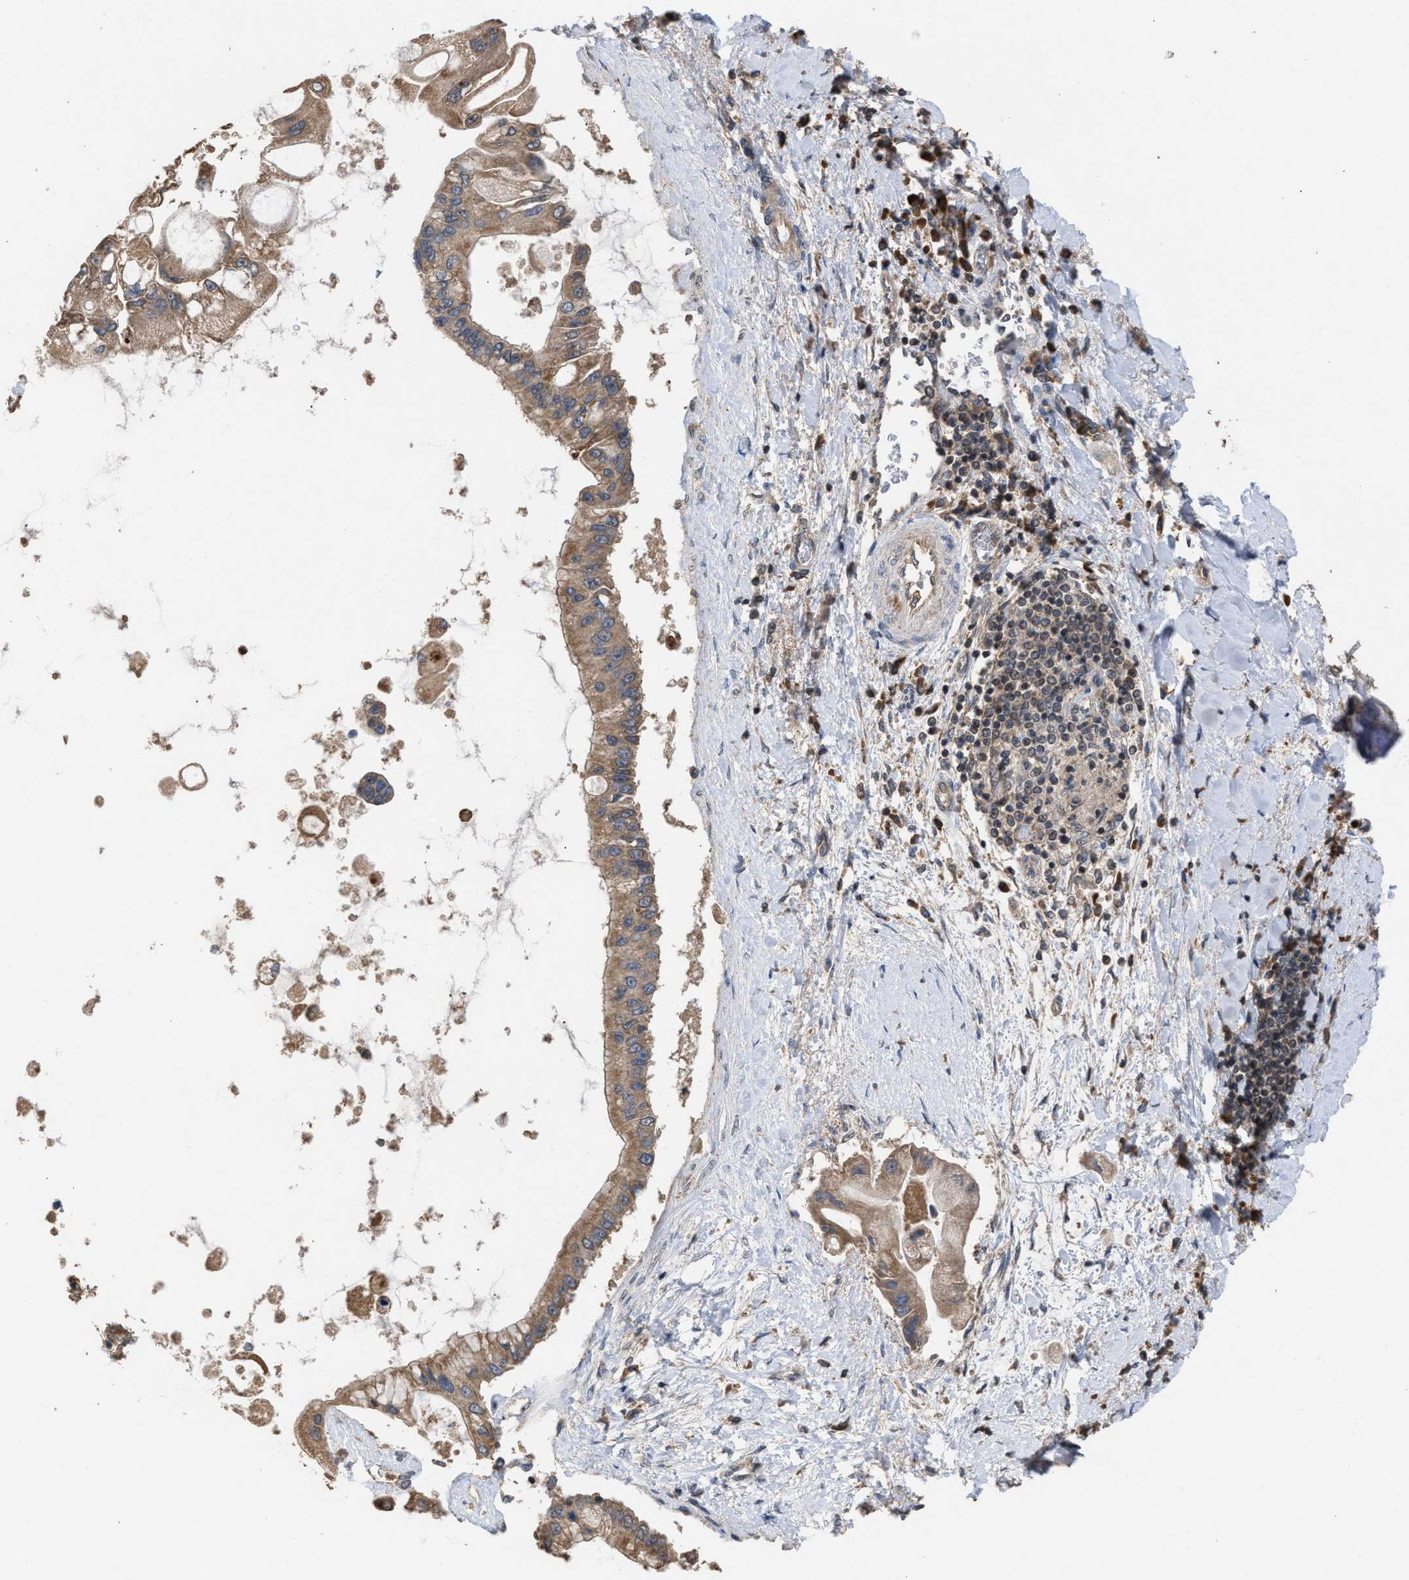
{"staining": {"intensity": "moderate", "quantity": ">75%", "location": "cytoplasmic/membranous"}, "tissue": "liver cancer", "cell_type": "Tumor cells", "image_type": "cancer", "snomed": [{"axis": "morphology", "description": "Cholangiocarcinoma"}, {"axis": "topography", "description": "Liver"}], "caption": "Cholangiocarcinoma (liver) was stained to show a protein in brown. There is medium levels of moderate cytoplasmic/membranous expression in approximately >75% of tumor cells.", "gene": "C9orf78", "patient": {"sex": "male", "age": 50}}